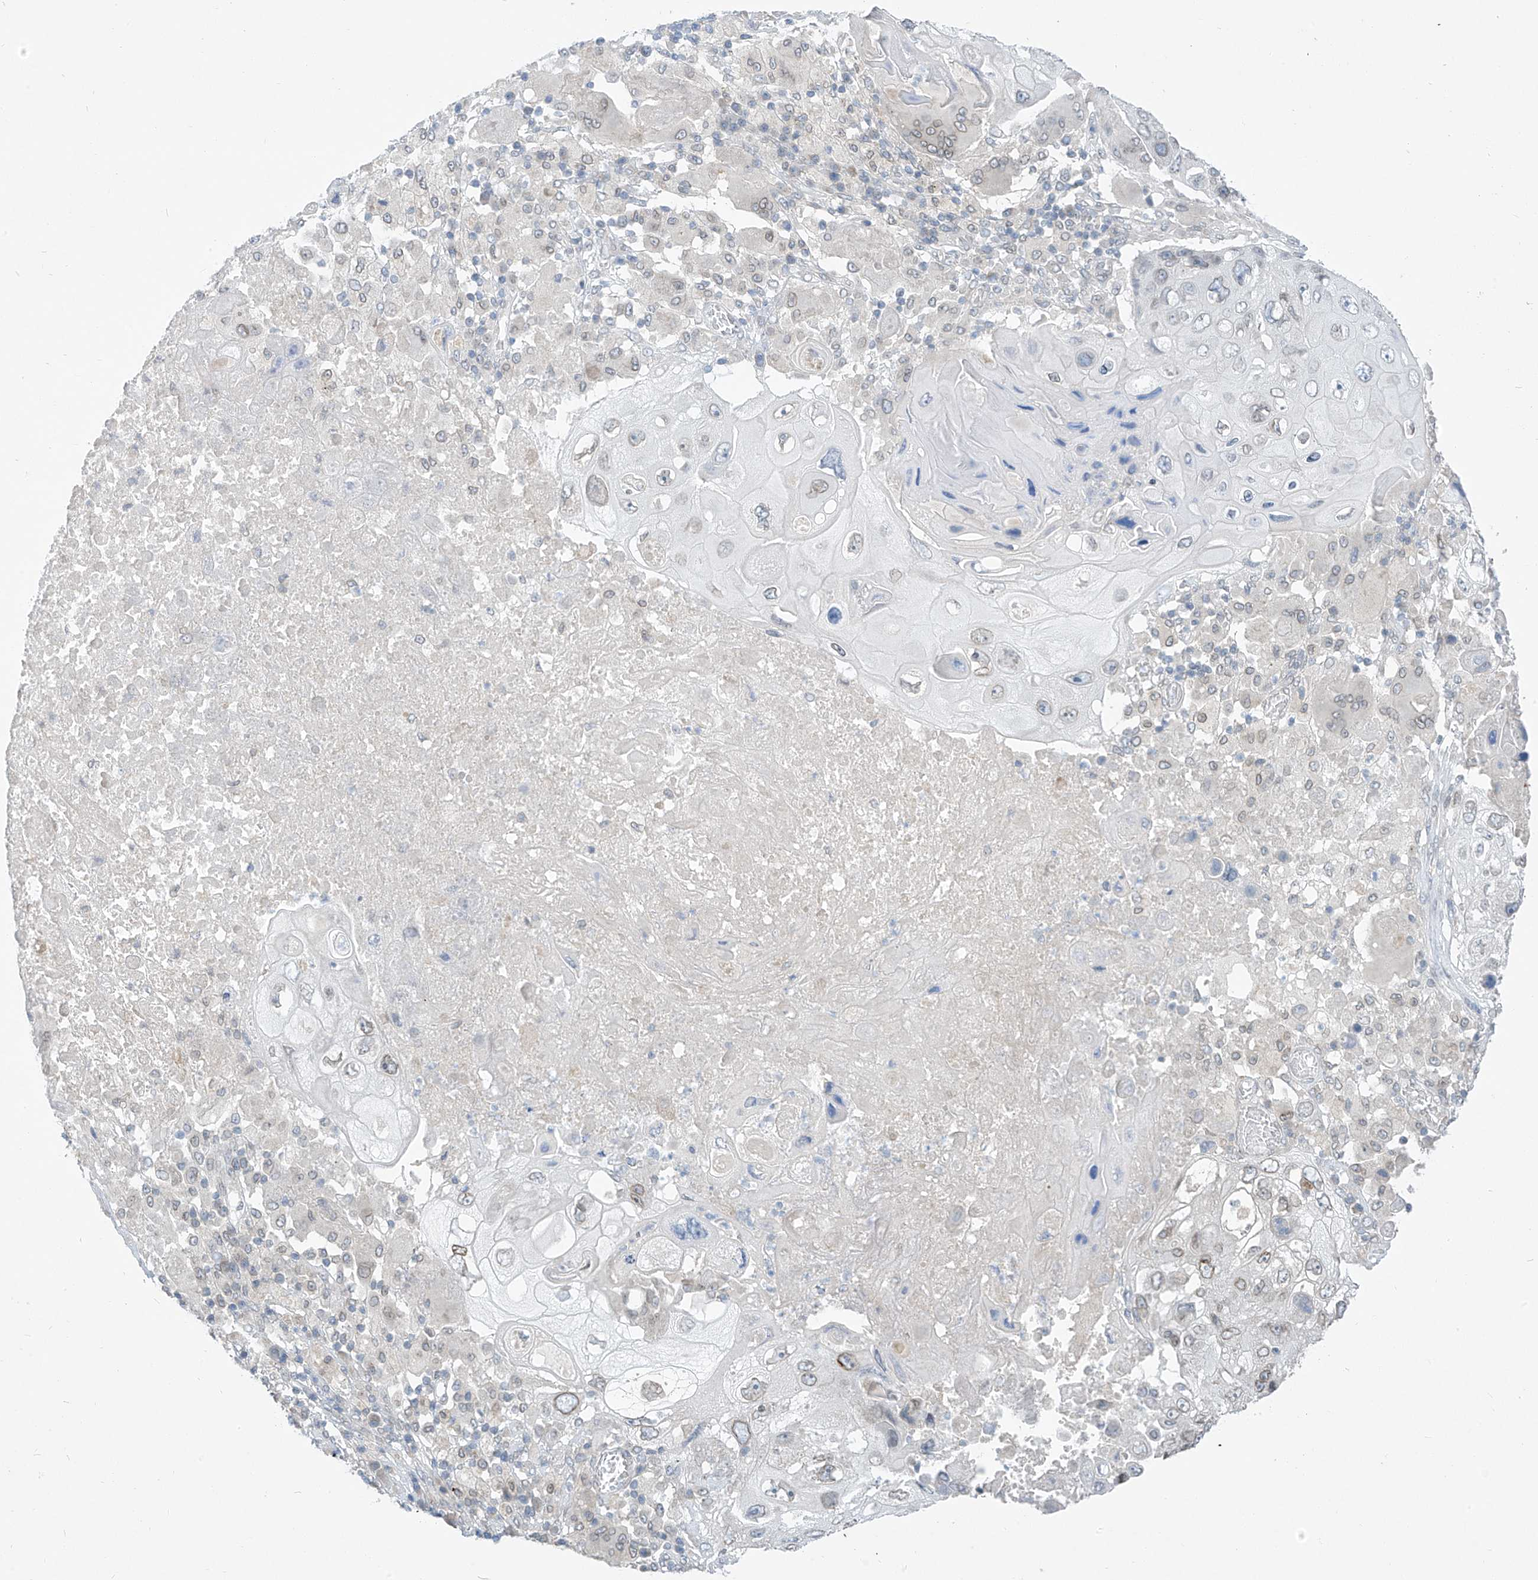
{"staining": {"intensity": "weak", "quantity": "25%-75%", "location": "cytoplasmic/membranous,nuclear"}, "tissue": "lung cancer", "cell_type": "Tumor cells", "image_type": "cancer", "snomed": [{"axis": "morphology", "description": "Squamous cell carcinoma, NOS"}, {"axis": "topography", "description": "Lung"}], "caption": "Immunohistochemistry image of neoplastic tissue: lung cancer (squamous cell carcinoma) stained using IHC displays low levels of weak protein expression localized specifically in the cytoplasmic/membranous and nuclear of tumor cells, appearing as a cytoplasmic/membranous and nuclear brown color.", "gene": "KRTAP25-1", "patient": {"sex": "male", "age": 61}}